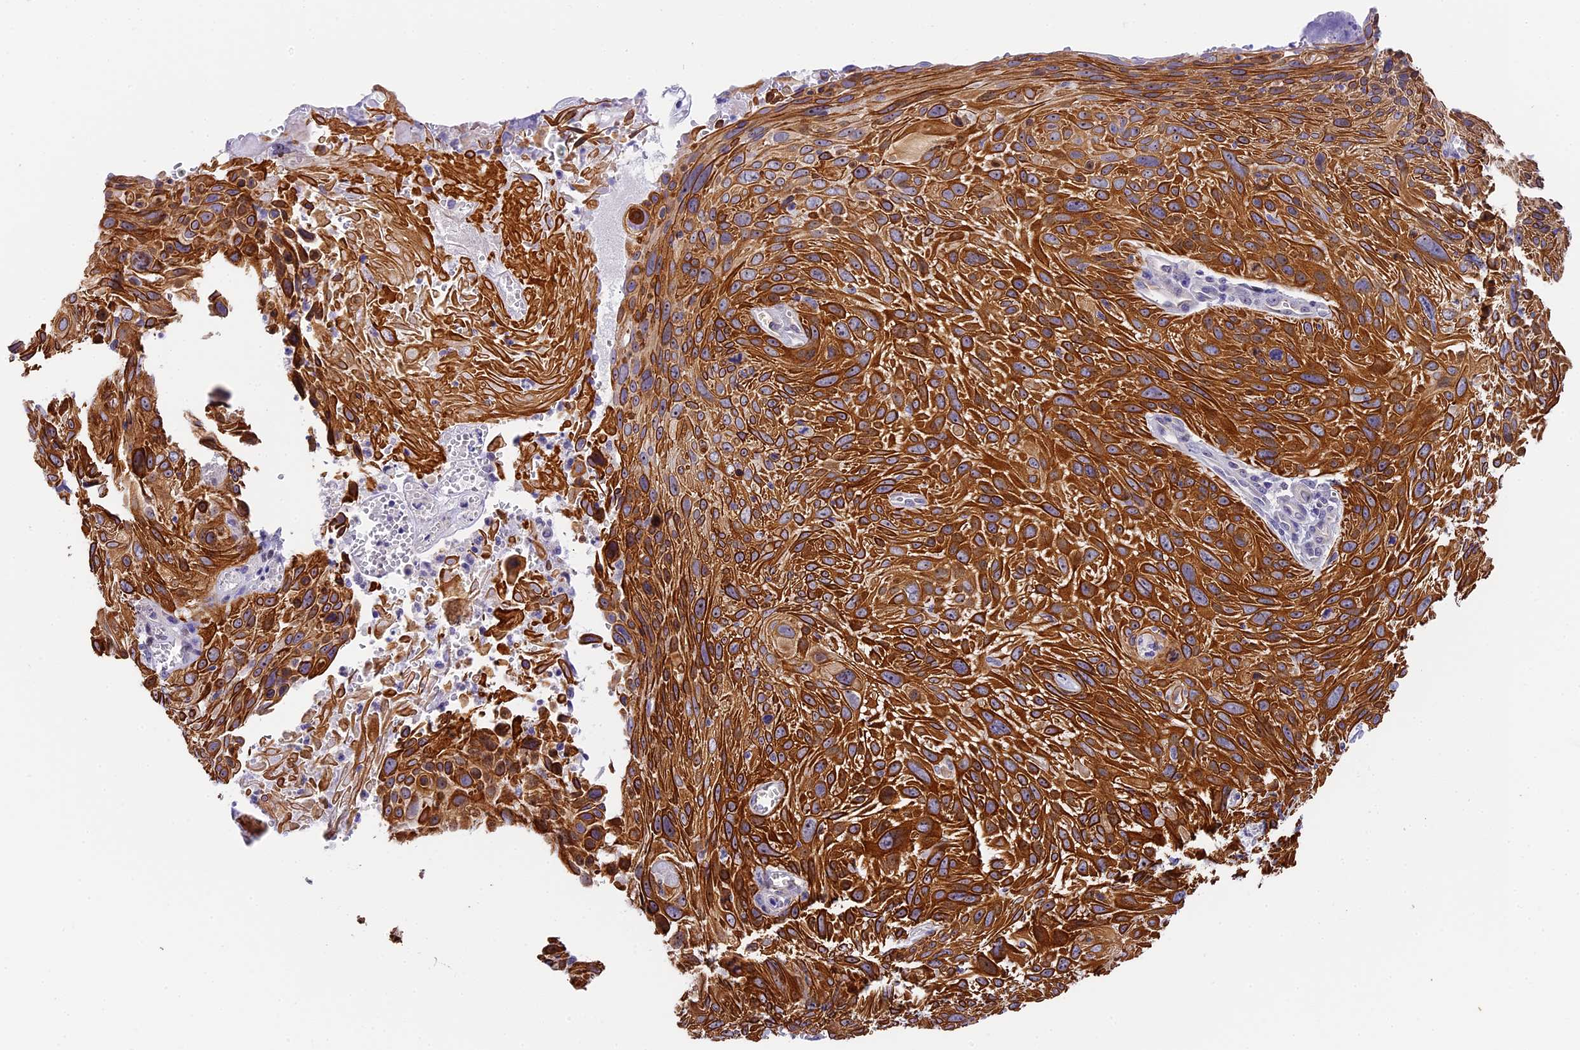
{"staining": {"intensity": "strong", "quantity": ">75%", "location": "cytoplasmic/membranous"}, "tissue": "cervical cancer", "cell_type": "Tumor cells", "image_type": "cancer", "snomed": [{"axis": "morphology", "description": "Squamous cell carcinoma, NOS"}, {"axis": "topography", "description": "Cervix"}], "caption": "High-power microscopy captured an immunohistochemistry (IHC) micrograph of squamous cell carcinoma (cervical), revealing strong cytoplasmic/membranous positivity in about >75% of tumor cells. (Brightfield microscopy of DAB IHC at high magnification).", "gene": "MIDN", "patient": {"sex": "female", "age": 51}}